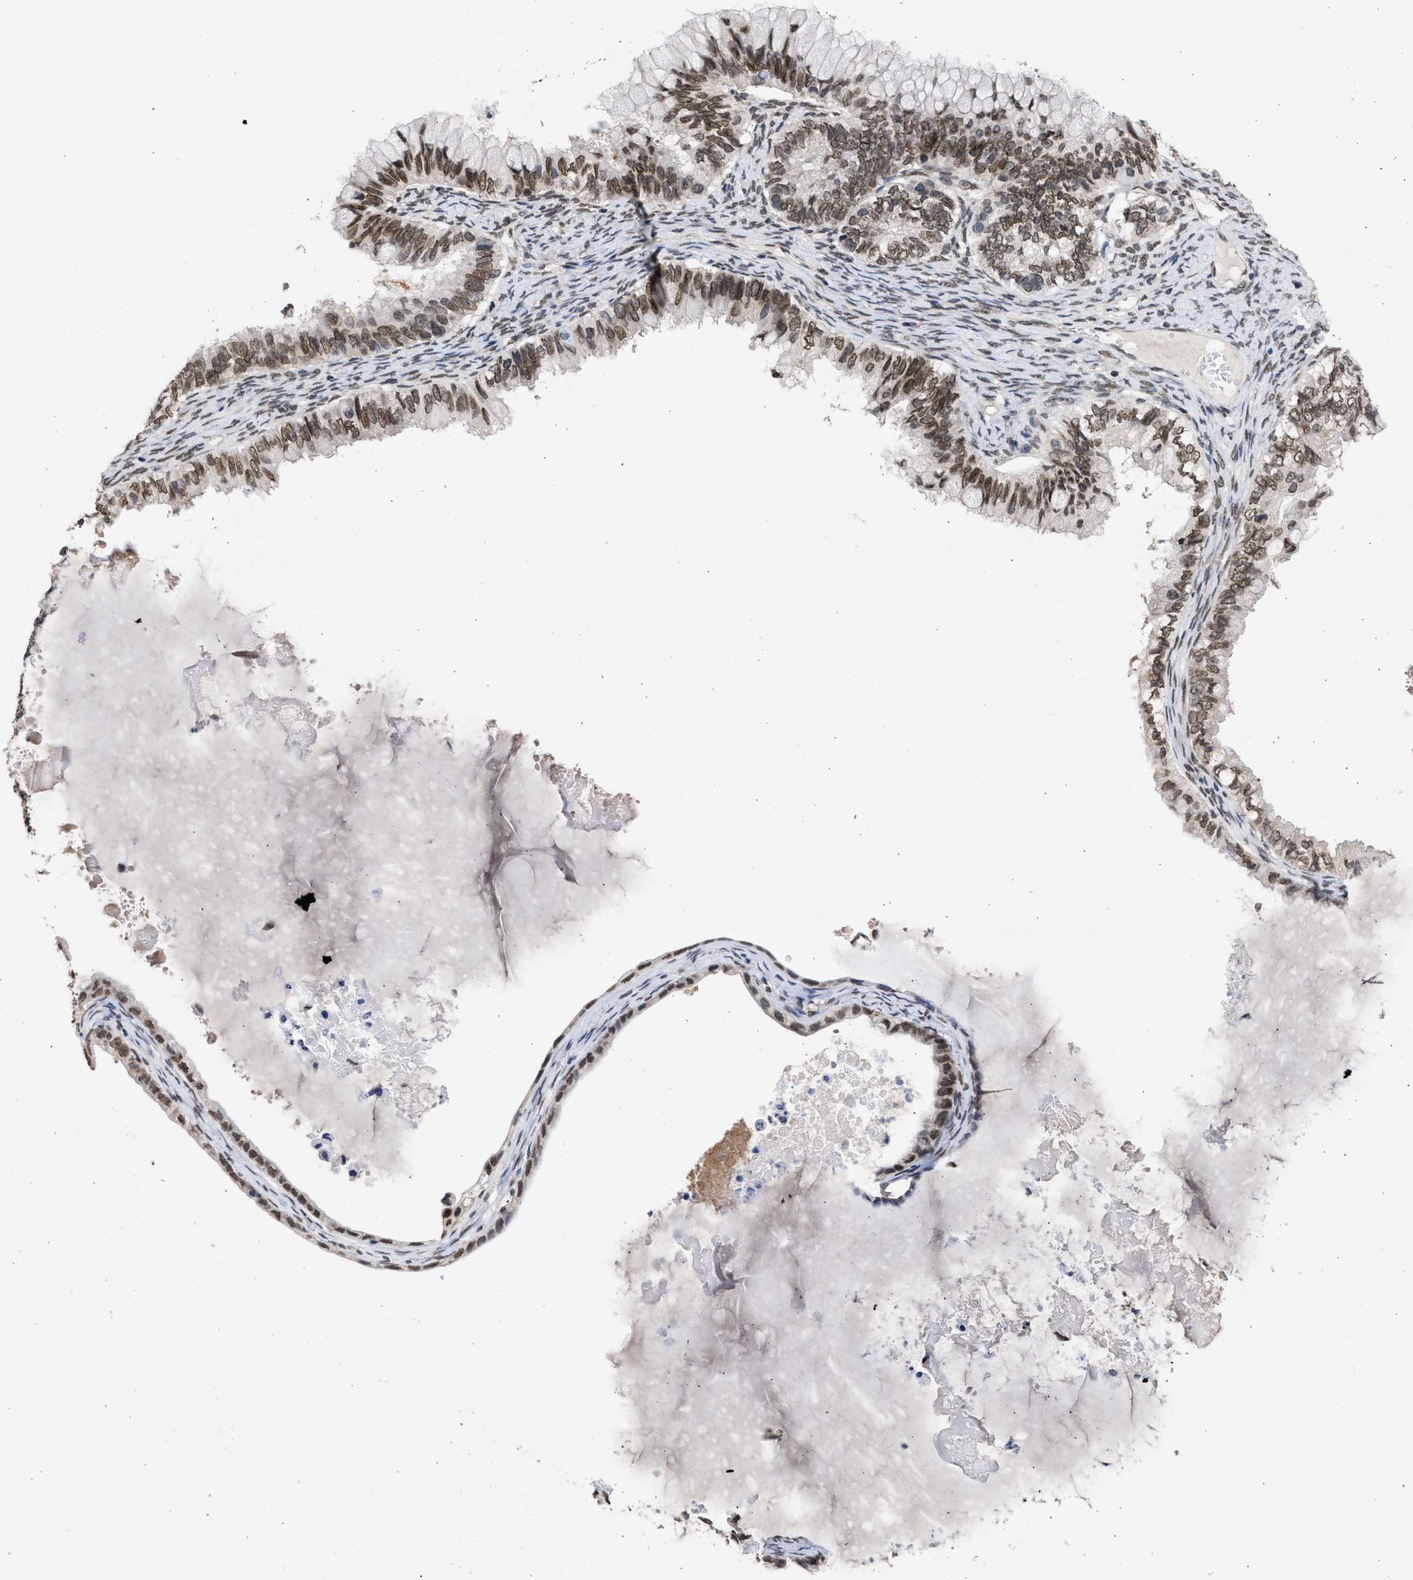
{"staining": {"intensity": "moderate", "quantity": ">75%", "location": "cytoplasmic/membranous,nuclear"}, "tissue": "ovarian cancer", "cell_type": "Tumor cells", "image_type": "cancer", "snomed": [{"axis": "morphology", "description": "Cystadenocarcinoma, mucinous, NOS"}, {"axis": "topography", "description": "Ovary"}], "caption": "Moderate cytoplasmic/membranous and nuclear staining is seen in approximately >75% of tumor cells in ovarian cancer (mucinous cystadenocarcinoma). (DAB IHC, brown staining for protein, blue staining for nuclei).", "gene": "NUP35", "patient": {"sex": "female", "age": 80}}